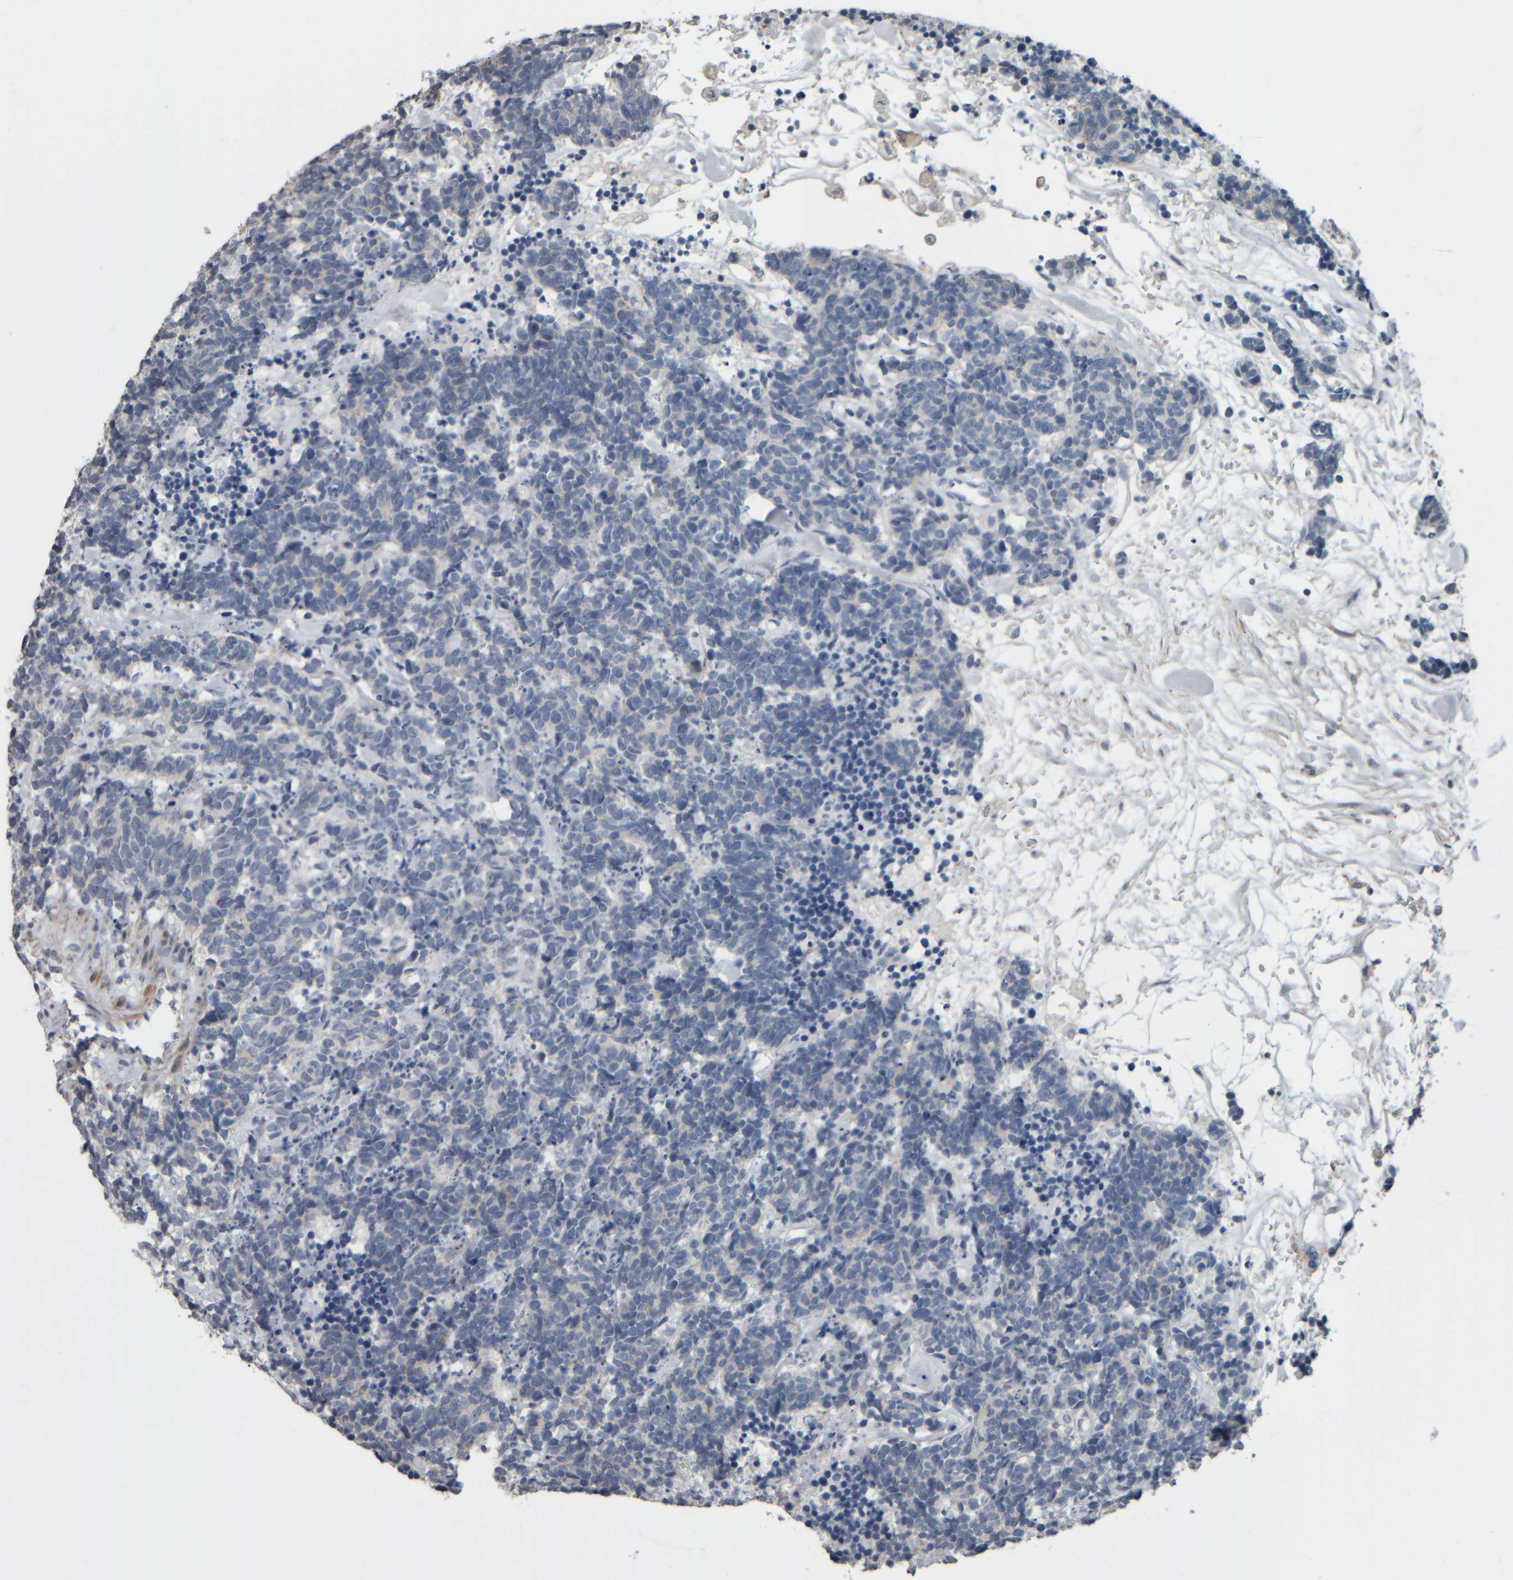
{"staining": {"intensity": "negative", "quantity": "none", "location": "none"}, "tissue": "carcinoid", "cell_type": "Tumor cells", "image_type": "cancer", "snomed": [{"axis": "morphology", "description": "Carcinoma, NOS"}, {"axis": "morphology", "description": "Carcinoid, malignant, NOS"}, {"axis": "topography", "description": "Urinary bladder"}], "caption": "Immunohistochemistry of carcinoid displays no expression in tumor cells.", "gene": "CAVIN4", "patient": {"sex": "male", "age": 57}}